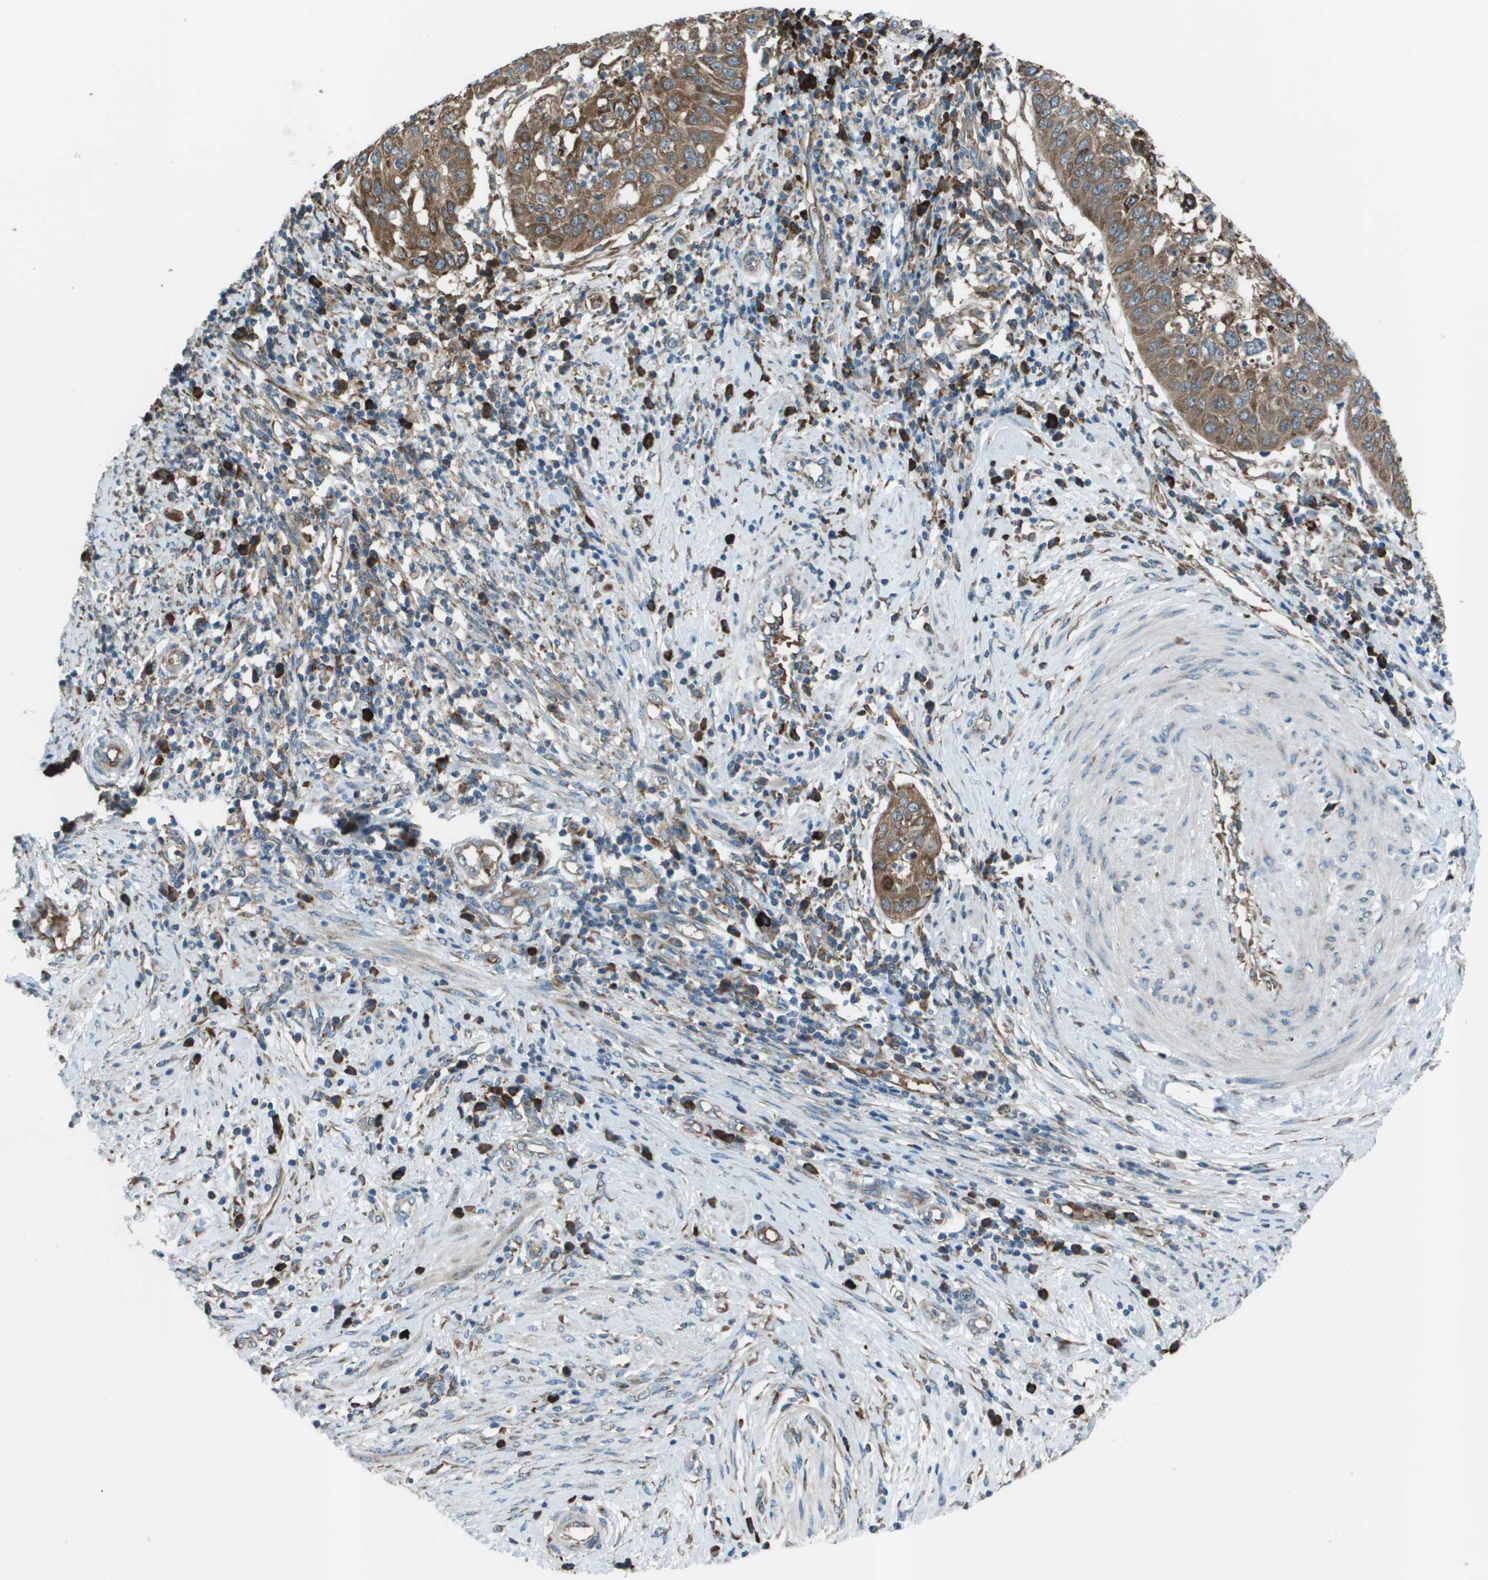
{"staining": {"intensity": "moderate", "quantity": ">75%", "location": "cytoplasmic/membranous"}, "tissue": "cervical cancer", "cell_type": "Tumor cells", "image_type": "cancer", "snomed": [{"axis": "morphology", "description": "Normal tissue, NOS"}, {"axis": "morphology", "description": "Squamous cell carcinoma, NOS"}, {"axis": "topography", "description": "Cervix"}], "caption": "This micrograph reveals immunohistochemistry (IHC) staining of squamous cell carcinoma (cervical), with medium moderate cytoplasmic/membranous staining in approximately >75% of tumor cells.", "gene": "UTS2", "patient": {"sex": "female", "age": 39}}